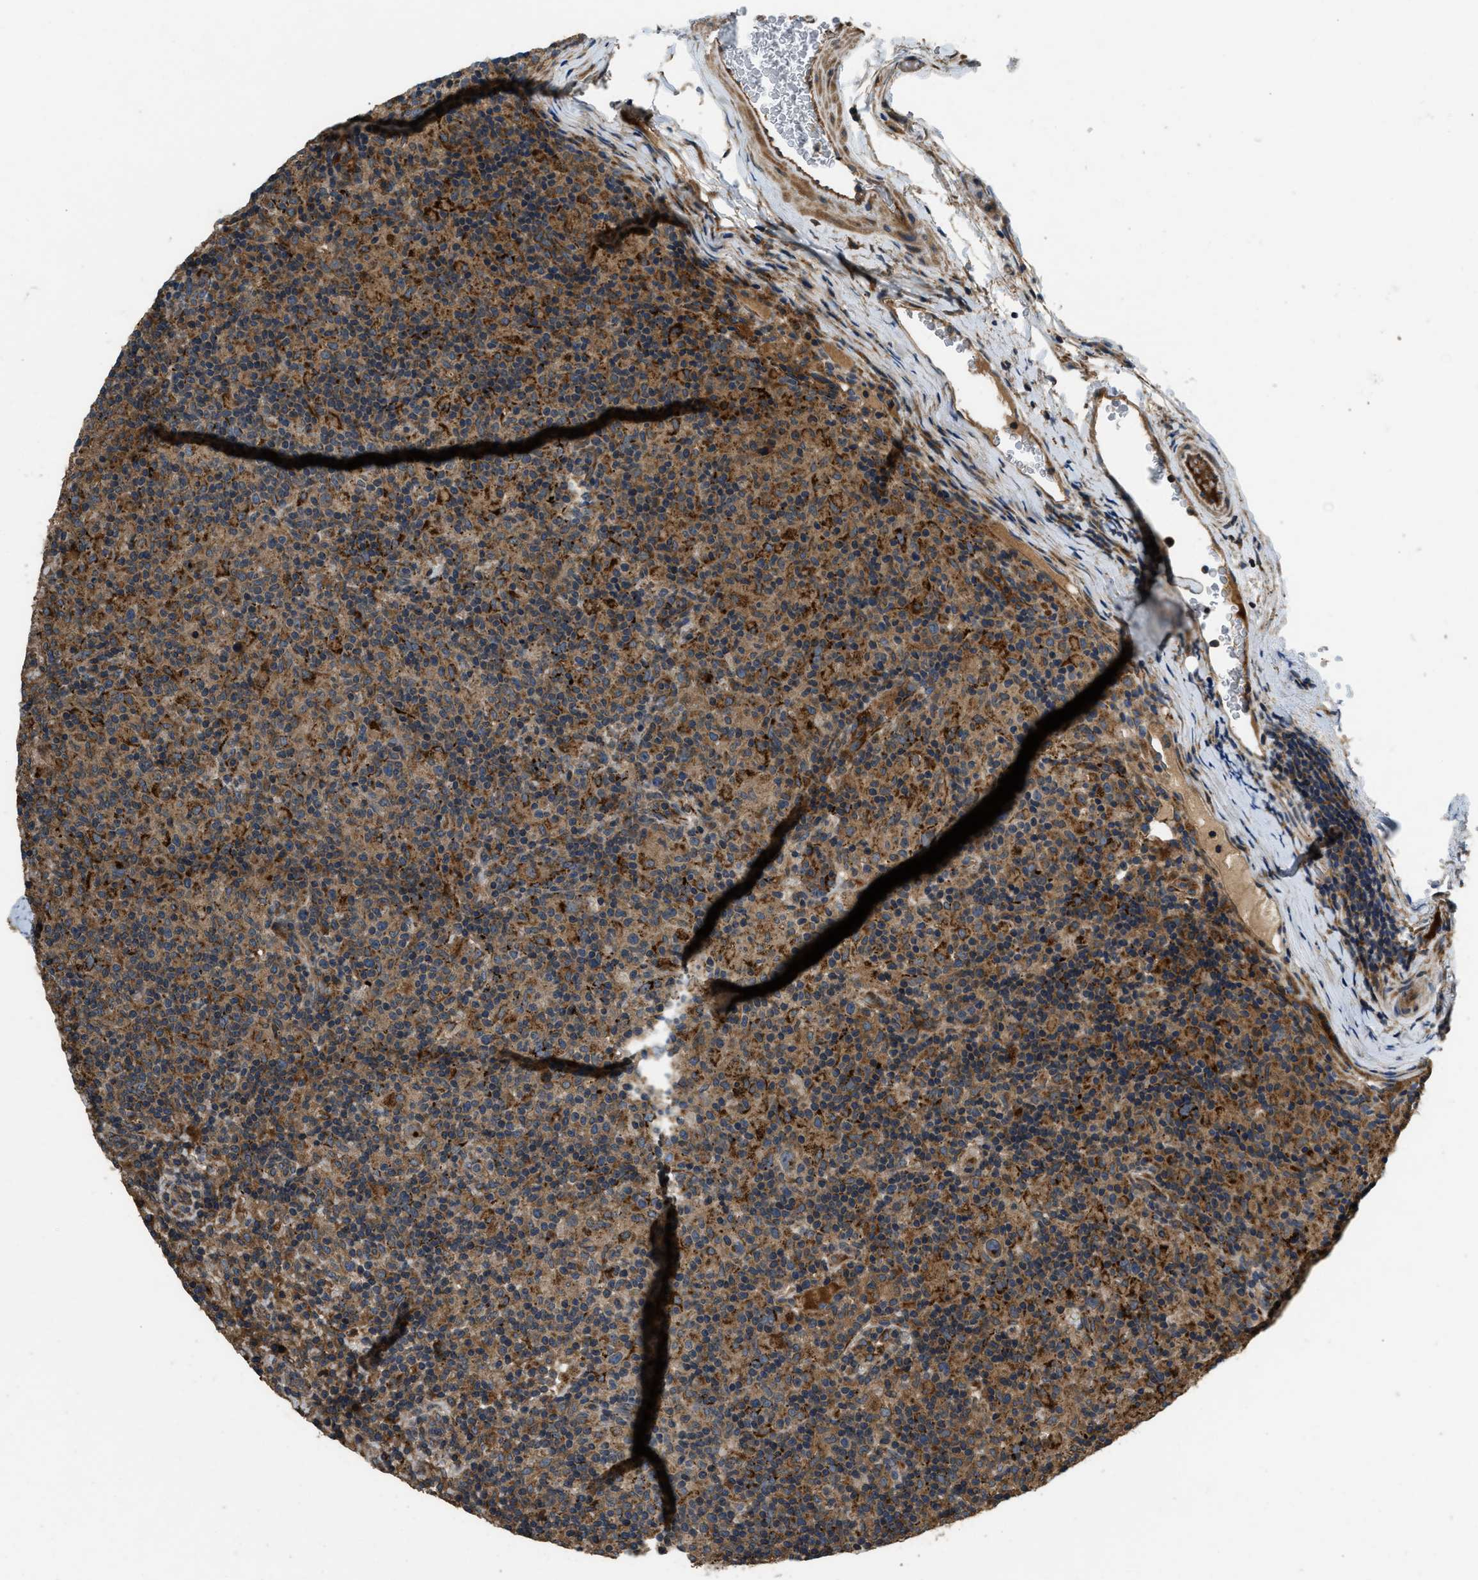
{"staining": {"intensity": "strong", "quantity": "25%-75%", "location": "cytoplasmic/membranous"}, "tissue": "lymphoma", "cell_type": "Tumor cells", "image_type": "cancer", "snomed": [{"axis": "morphology", "description": "Hodgkin's disease, NOS"}, {"axis": "topography", "description": "Lymph node"}], "caption": "IHC image of Hodgkin's disease stained for a protein (brown), which displays high levels of strong cytoplasmic/membranous expression in about 25%-75% of tumor cells.", "gene": "GGH", "patient": {"sex": "male", "age": 70}}